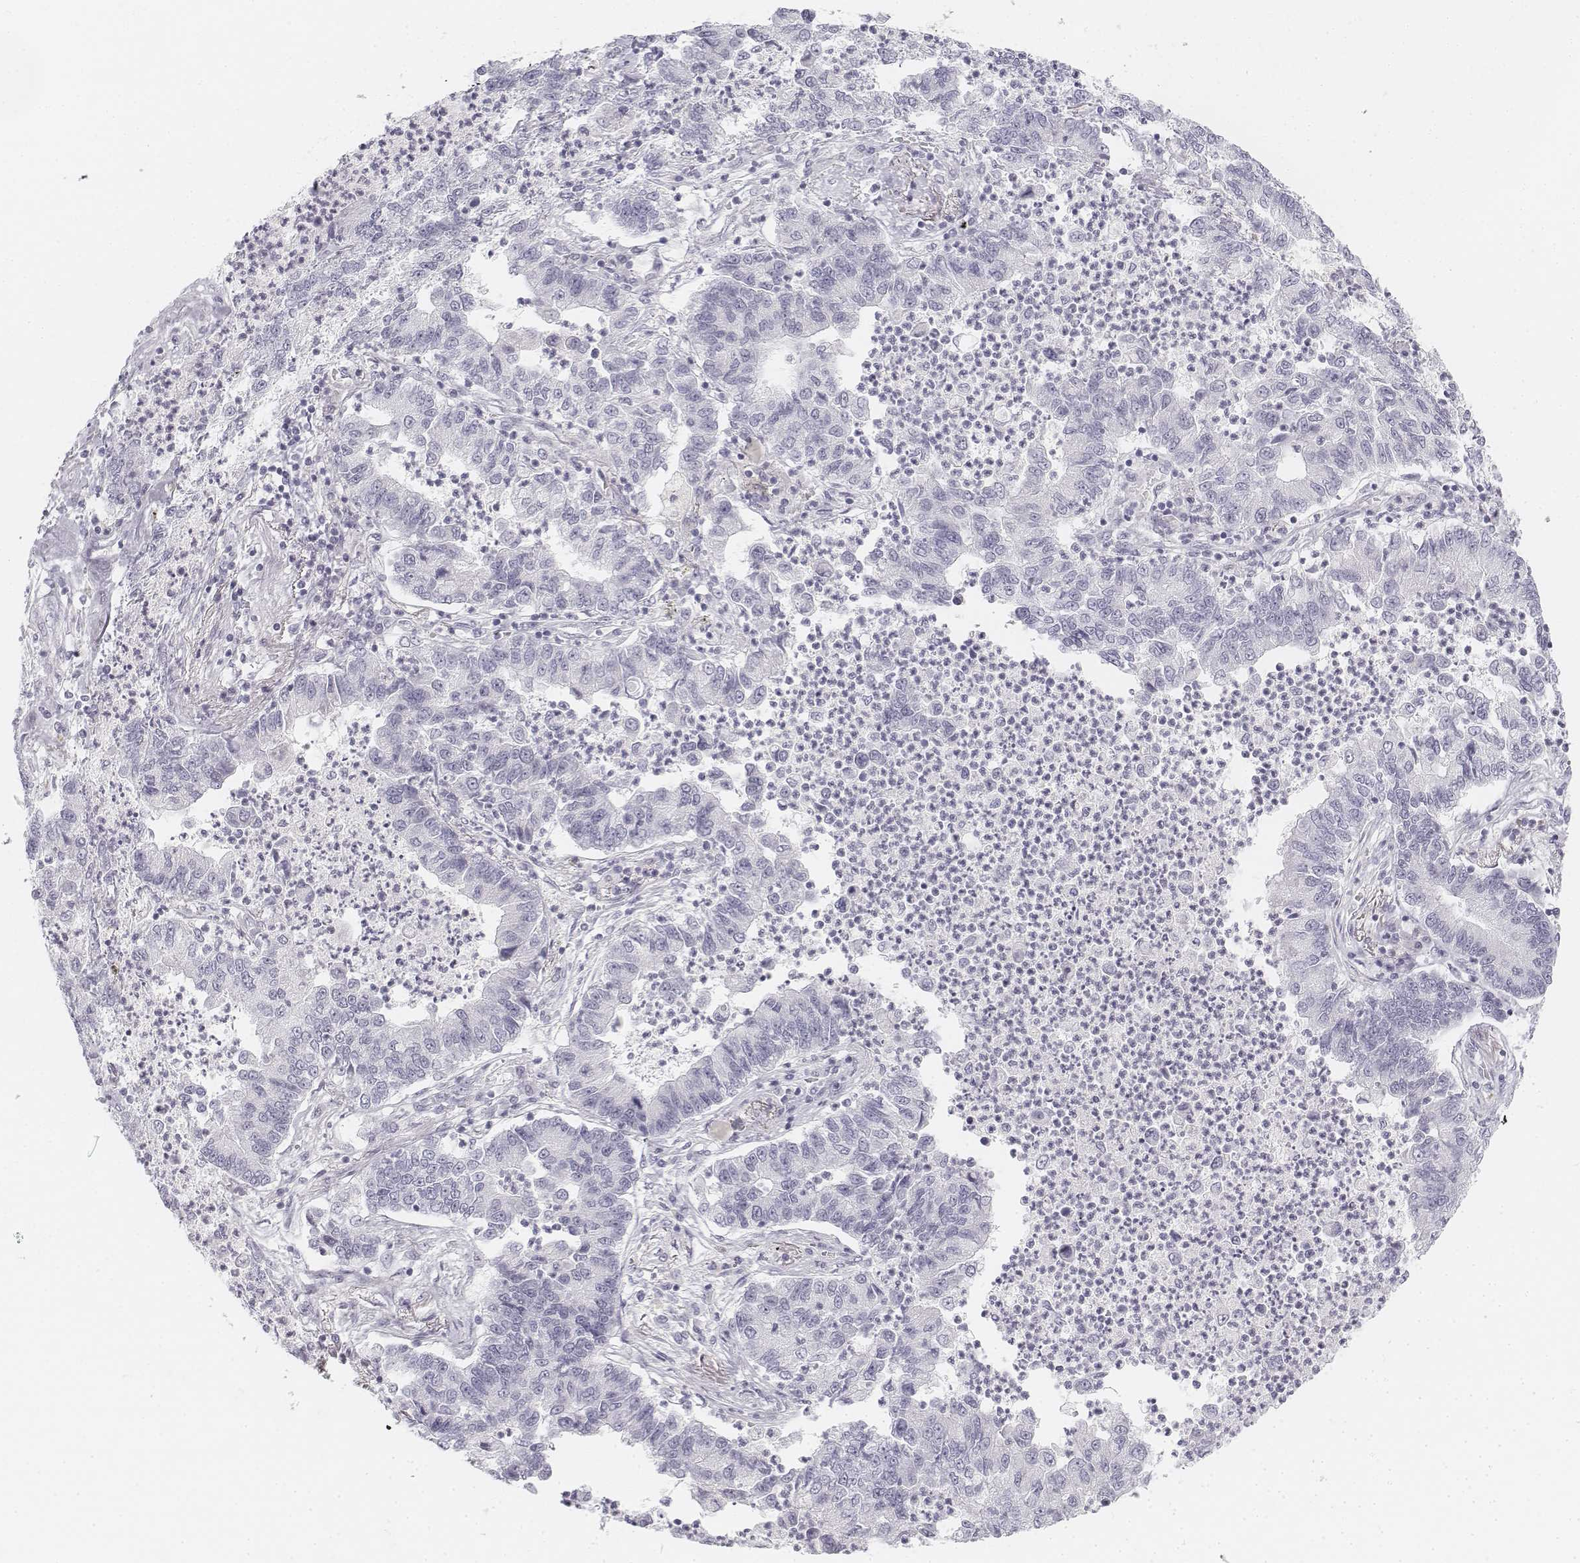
{"staining": {"intensity": "negative", "quantity": "none", "location": "none"}, "tissue": "lung cancer", "cell_type": "Tumor cells", "image_type": "cancer", "snomed": [{"axis": "morphology", "description": "Adenocarcinoma, NOS"}, {"axis": "topography", "description": "Lung"}], "caption": "Lung adenocarcinoma was stained to show a protein in brown. There is no significant positivity in tumor cells. (Stains: DAB (3,3'-diaminobenzidine) immunohistochemistry with hematoxylin counter stain, Microscopy: brightfield microscopy at high magnification).", "gene": "KRT25", "patient": {"sex": "female", "age": 57}}